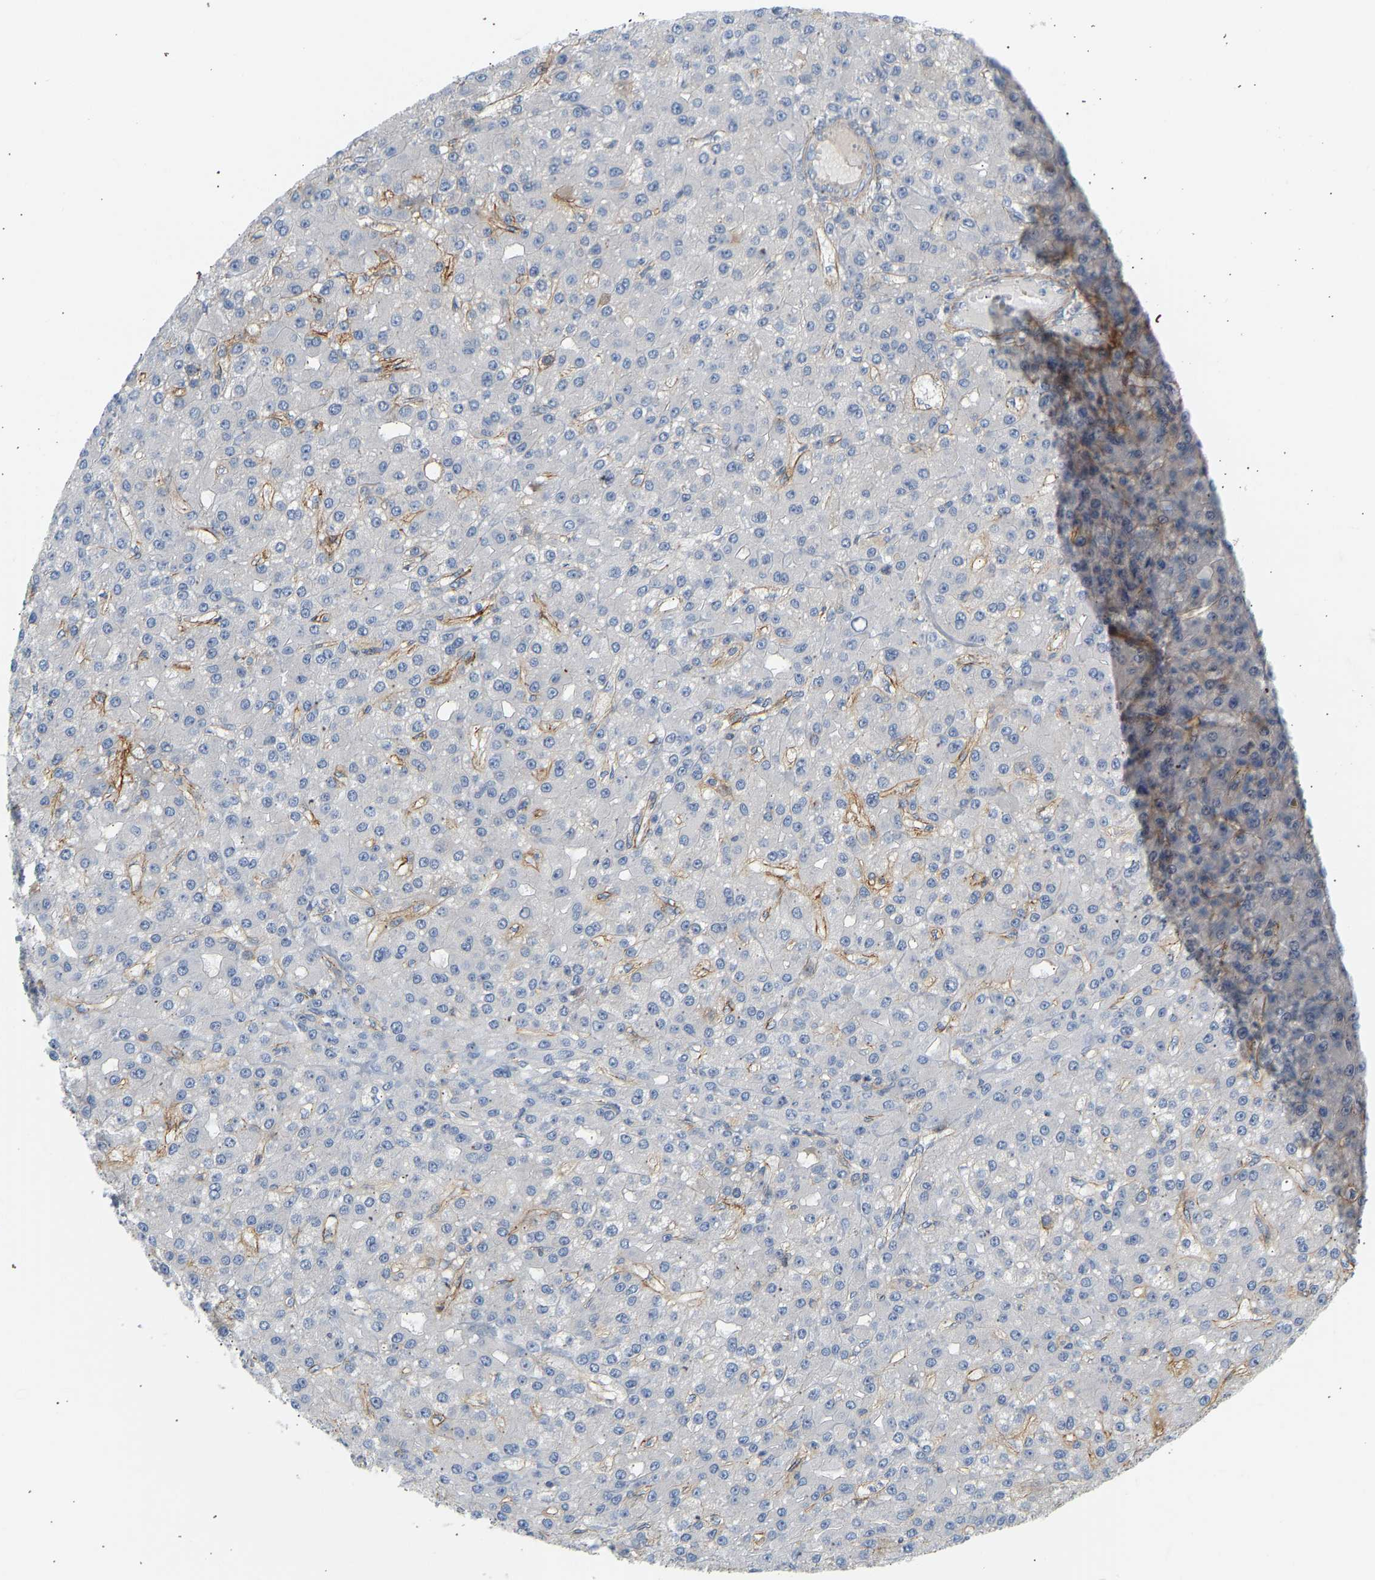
{"staining": {"intensity": "negative", "quantity": "none", "location": "none"}, "tissue": "liver cancer", "cell_type": "Tumor cells", "image_type": "cancer", "snomed": [{"axis": "morphology", "description": "Carcinoma, Hepatocellular, NOS"}, {"axis": "topography", "description": "Liver"}], "caption": "This image is of liver cancer (hepatocellular carcinoma) stained with immunohistochemistry (IHC) to label a protein in brown with the nuclei are counter-stained blue. There is no positivity in tumor cells.", "gene": "SLC30A7", "patient": {"sex": "male", "age": 67}}